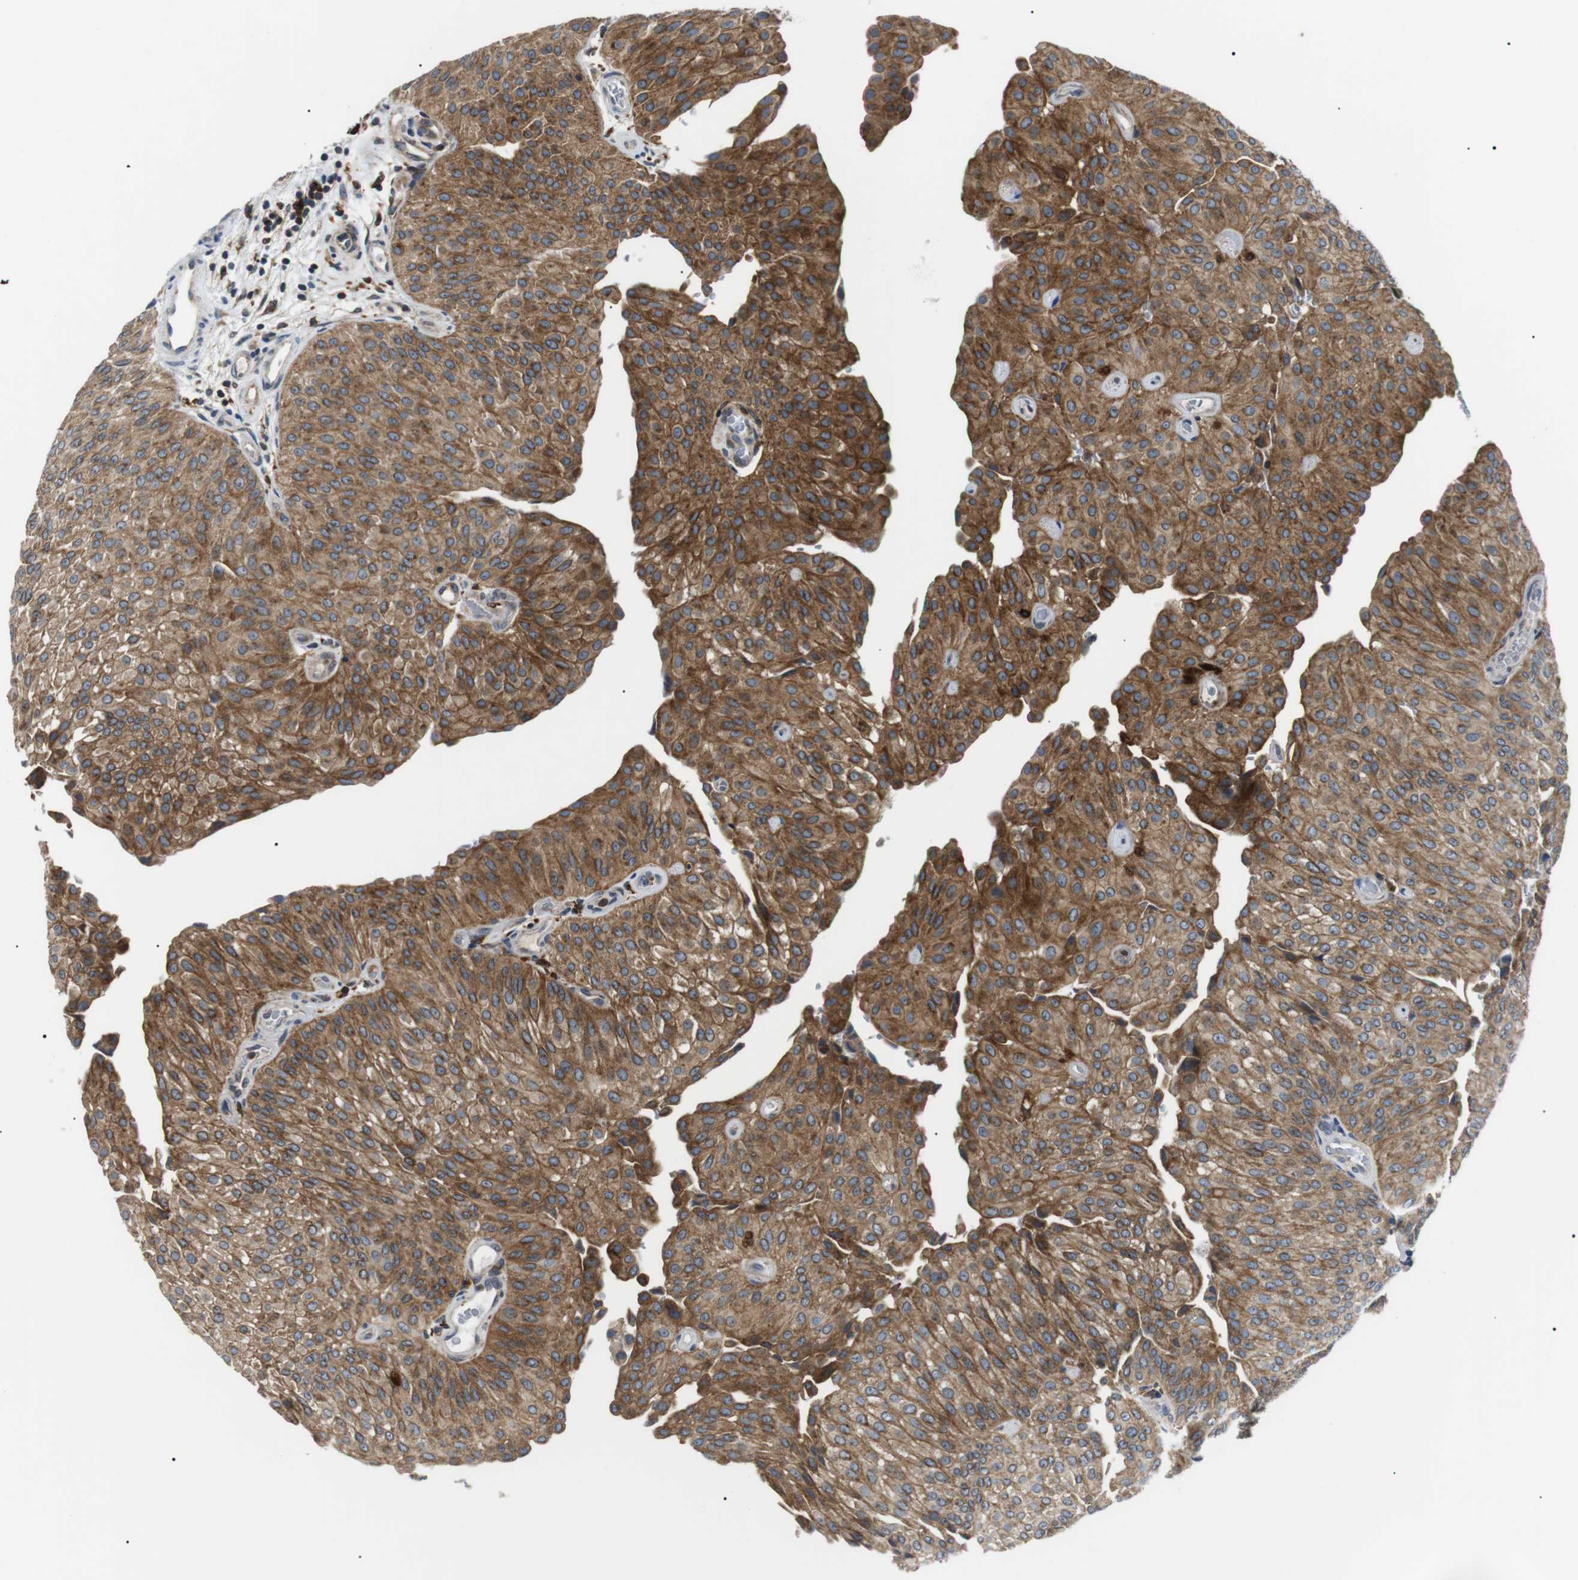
{"staining": {"intensity": "moderate", "quantity": ">75%", "location": "cytoplasmic/membranous"}, "tissue": "urothelial cancer", "cell_type": "Tumor cells", "image_type": "cancer", "snomed": [{"axis": "morphology", "description": "Urothelial carcinoma, Low grade"}, {"axis": "topography", "description": "Urinary bladder"}], "caption": "IHC histopathology image of urothelial cancer stained for a protein (brown), which exhibits medium levels of moderate cytoplasmic/membranous expression in approximately >75% of tumor cells.", "gene": "RAB9A", "patient": {"sex": "female", "age": 60}}